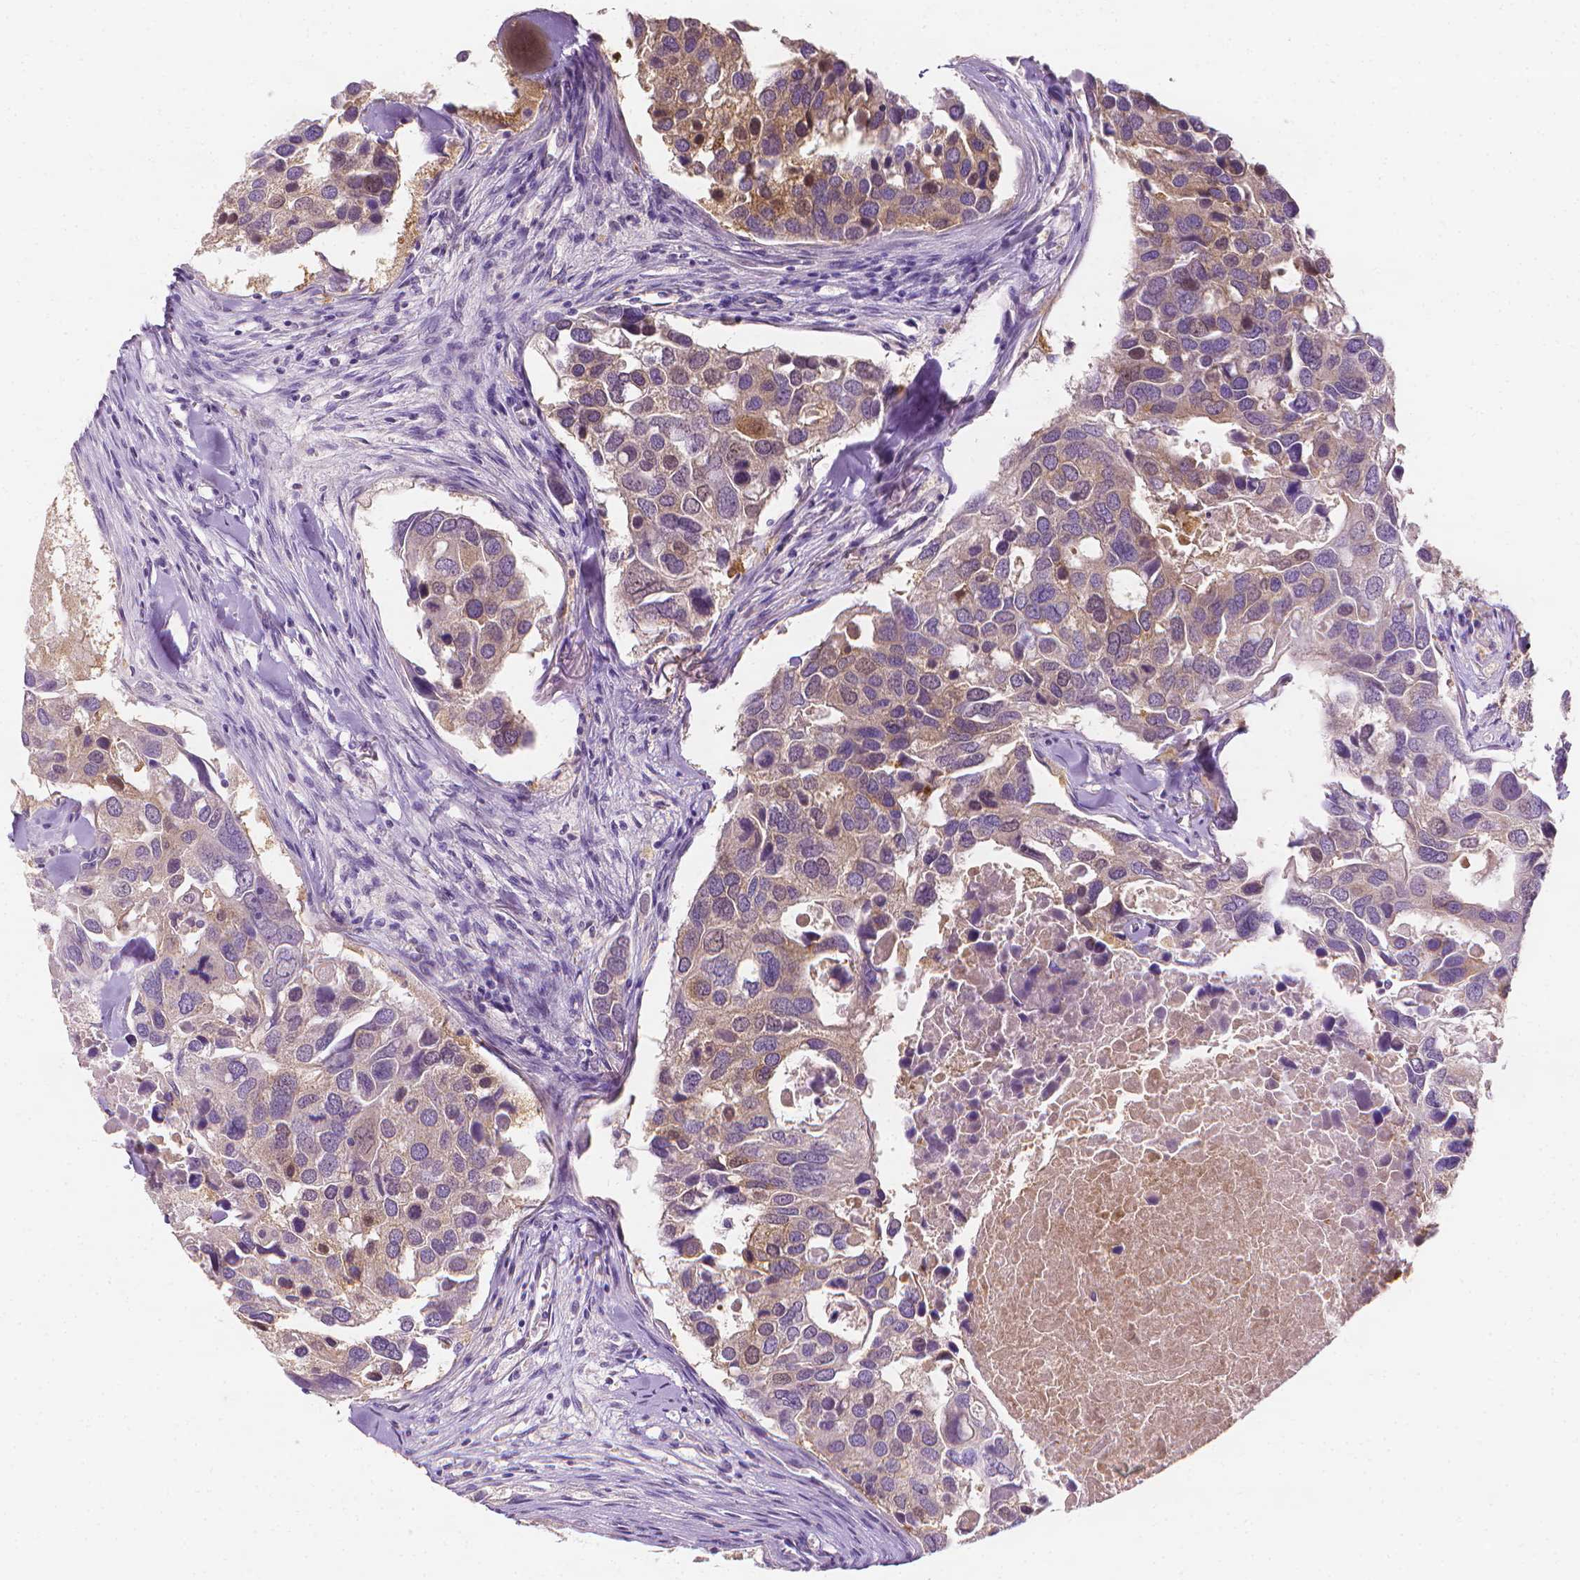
{"staining": {"intensity": "weak", "quantity": "<25%", "location": "cytoplasmic/membranous"}, "tissue": "breast cancer", "cell_type": "Tumor cells", "image_type": "cancer", "snomed": [{"axis": "morphology", "description": "Duct carcinoma"}, {"axis": "topography", "description": "Breast"}], "caption": "IHC of breast cancer demonstrates no positivity in tumor cells.", "gene": "FASN", "patient": {"sex": "female", "age": 83}}